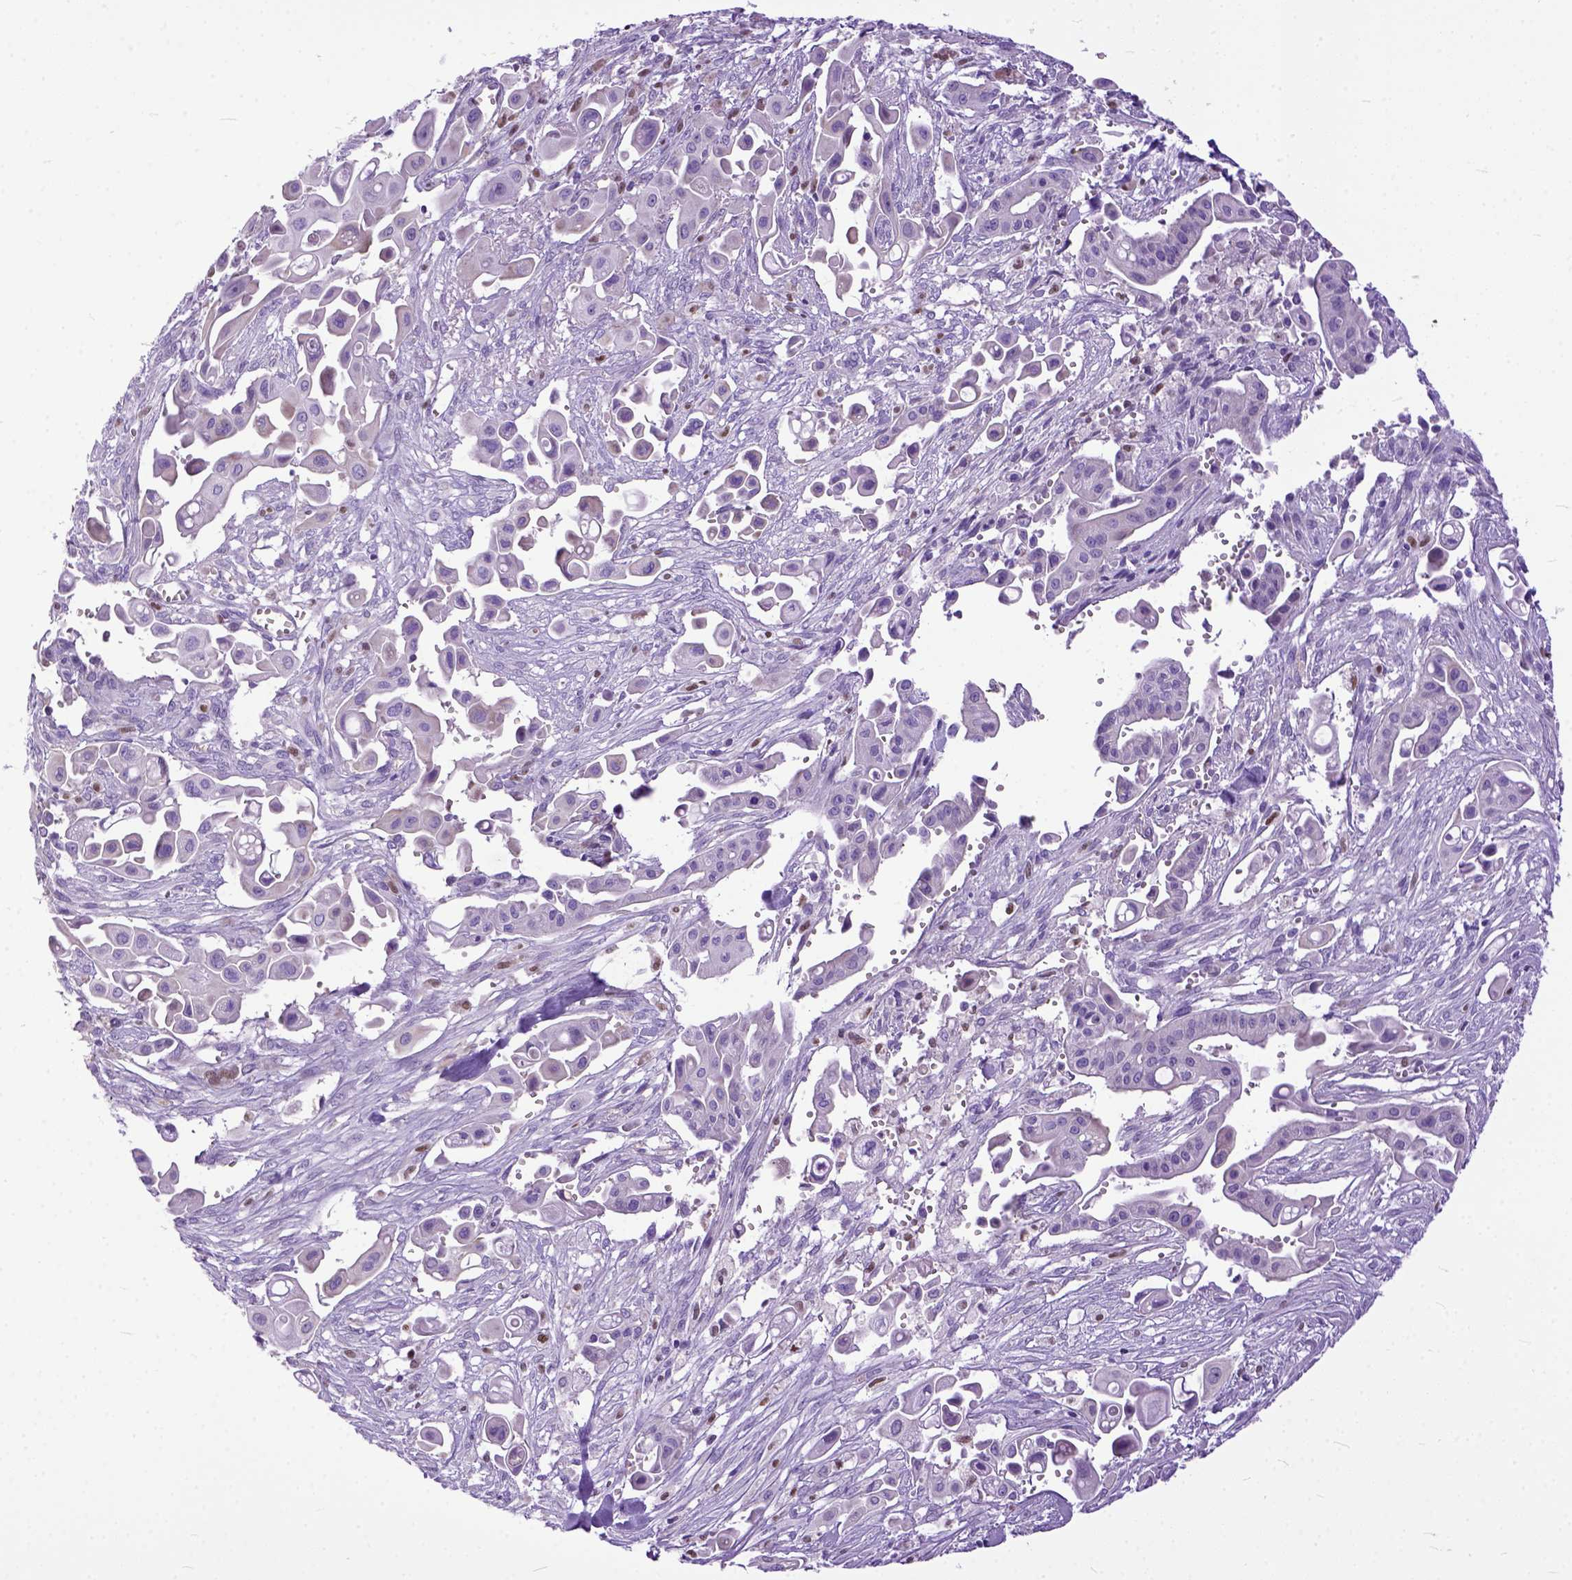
{"staining": {"intensity": "negative", "quantity": "none", "location": "none"}, "tissue": "pancreatic cancer", "cell_type": "Tumor cells", "image_type": "cancer", "snomed": [{"axis": "morphology", "description": "Adenocarcinoma, NOS"}, {"axis": "topography", "description": "Pancreas"}], "caption": "Immunohistochemistry micrograph of neoplastic tissue: pancreatic adenocarcinoma stained with DAB (3,3'-diaminobenzidine) reveals no significant protein positivity in tumor cells. Nuclei are stained in blue.", "gene": "CRB1", "patient": {"sex": "male", "age": 50}}